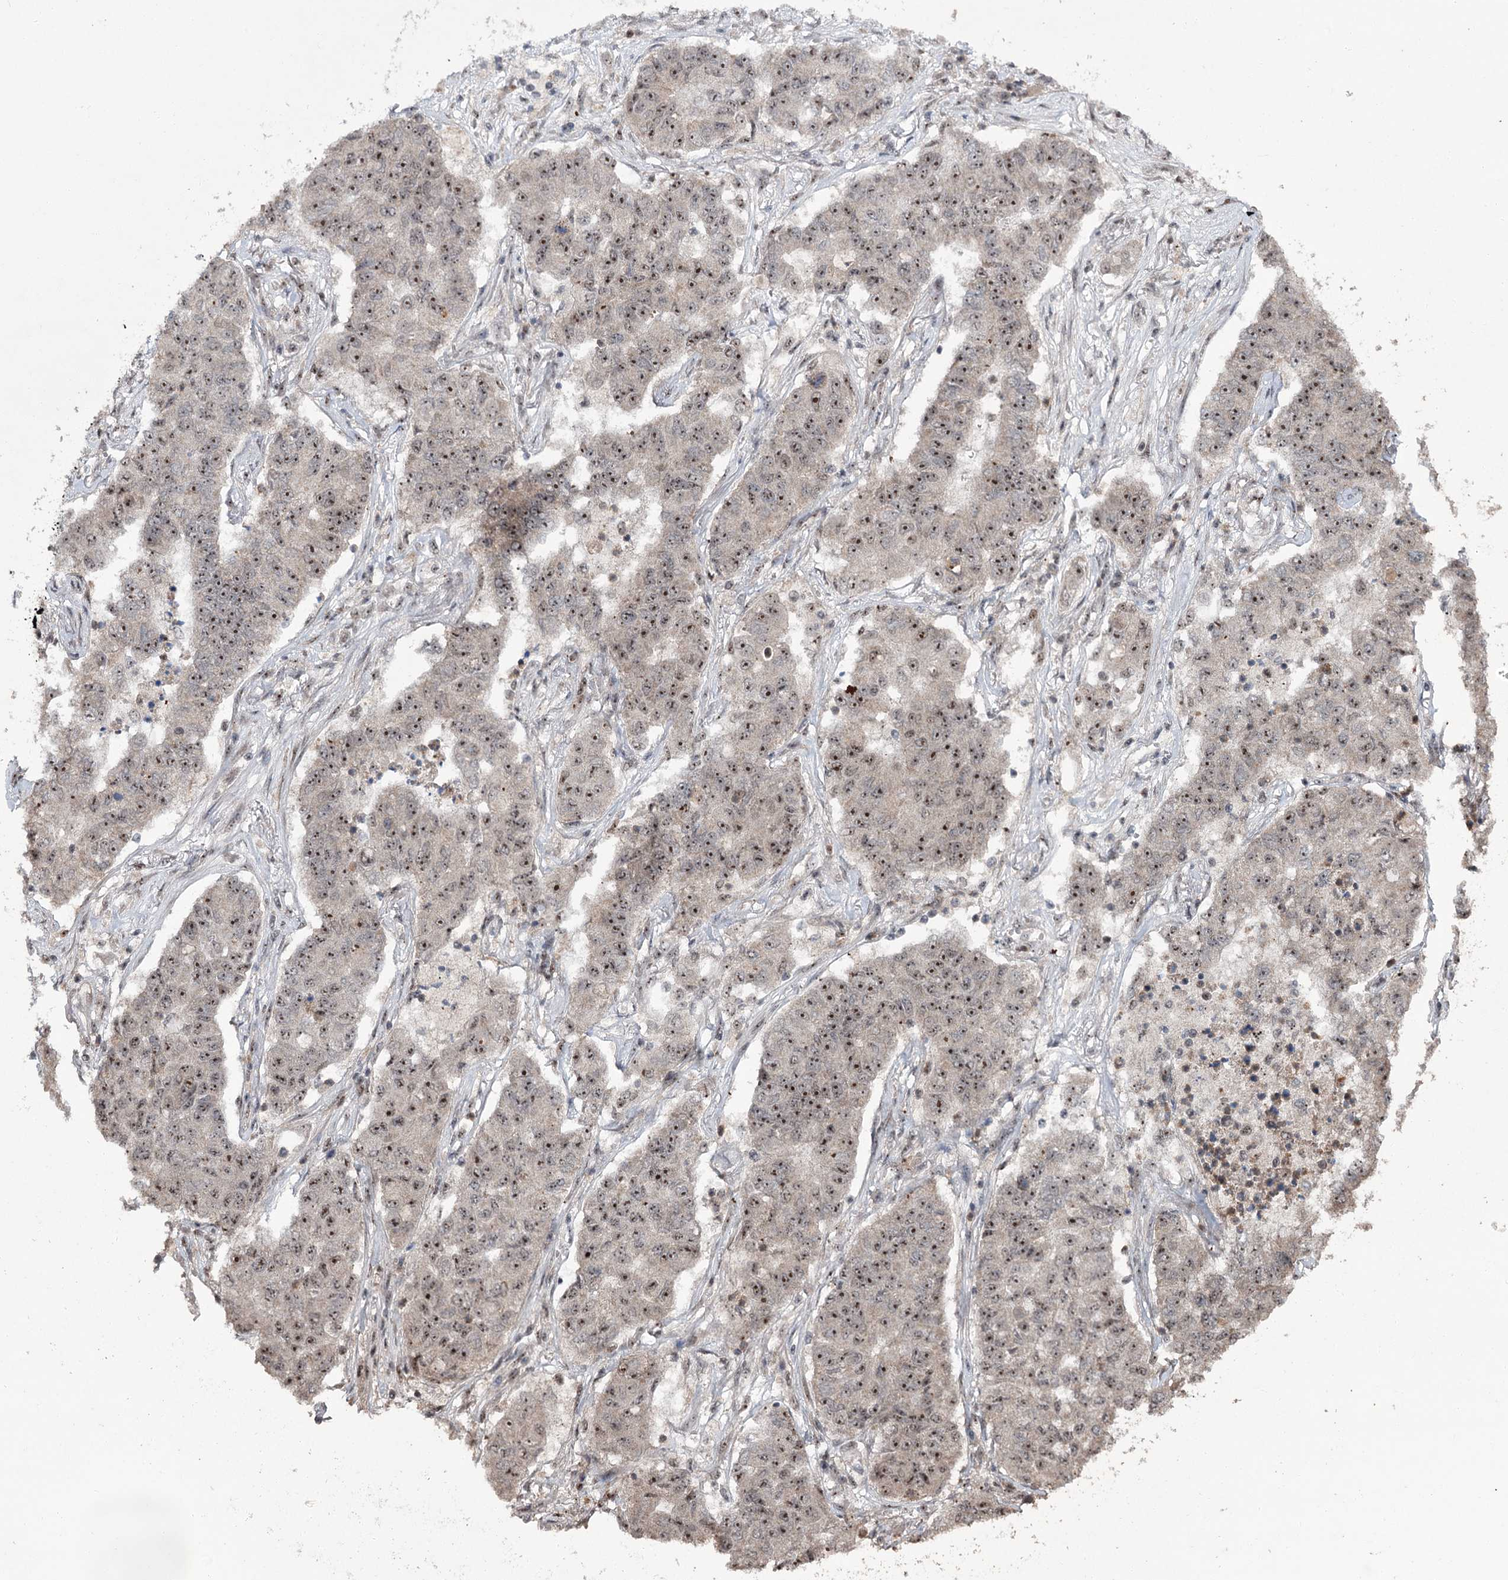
{"staining": {"intensity": "moderate", "quantity": ">75%", "location": "nuclear"}, "tissue": "lung cancer", "cell_type": "Tumor cells", "image_type": "cancer", "snomed": [{"axis": "morphology", "description": "Squamous cell carcinoma, NOS"}, {"axis": "topography", "description": "Lung"}], "caption": "Protein expression analysis of human lung cancer reveals moderate nuclear expression in about >75% of tumor cells.", "gene": "ERCC3", "patient": {"sex": "male", "age": 74}}